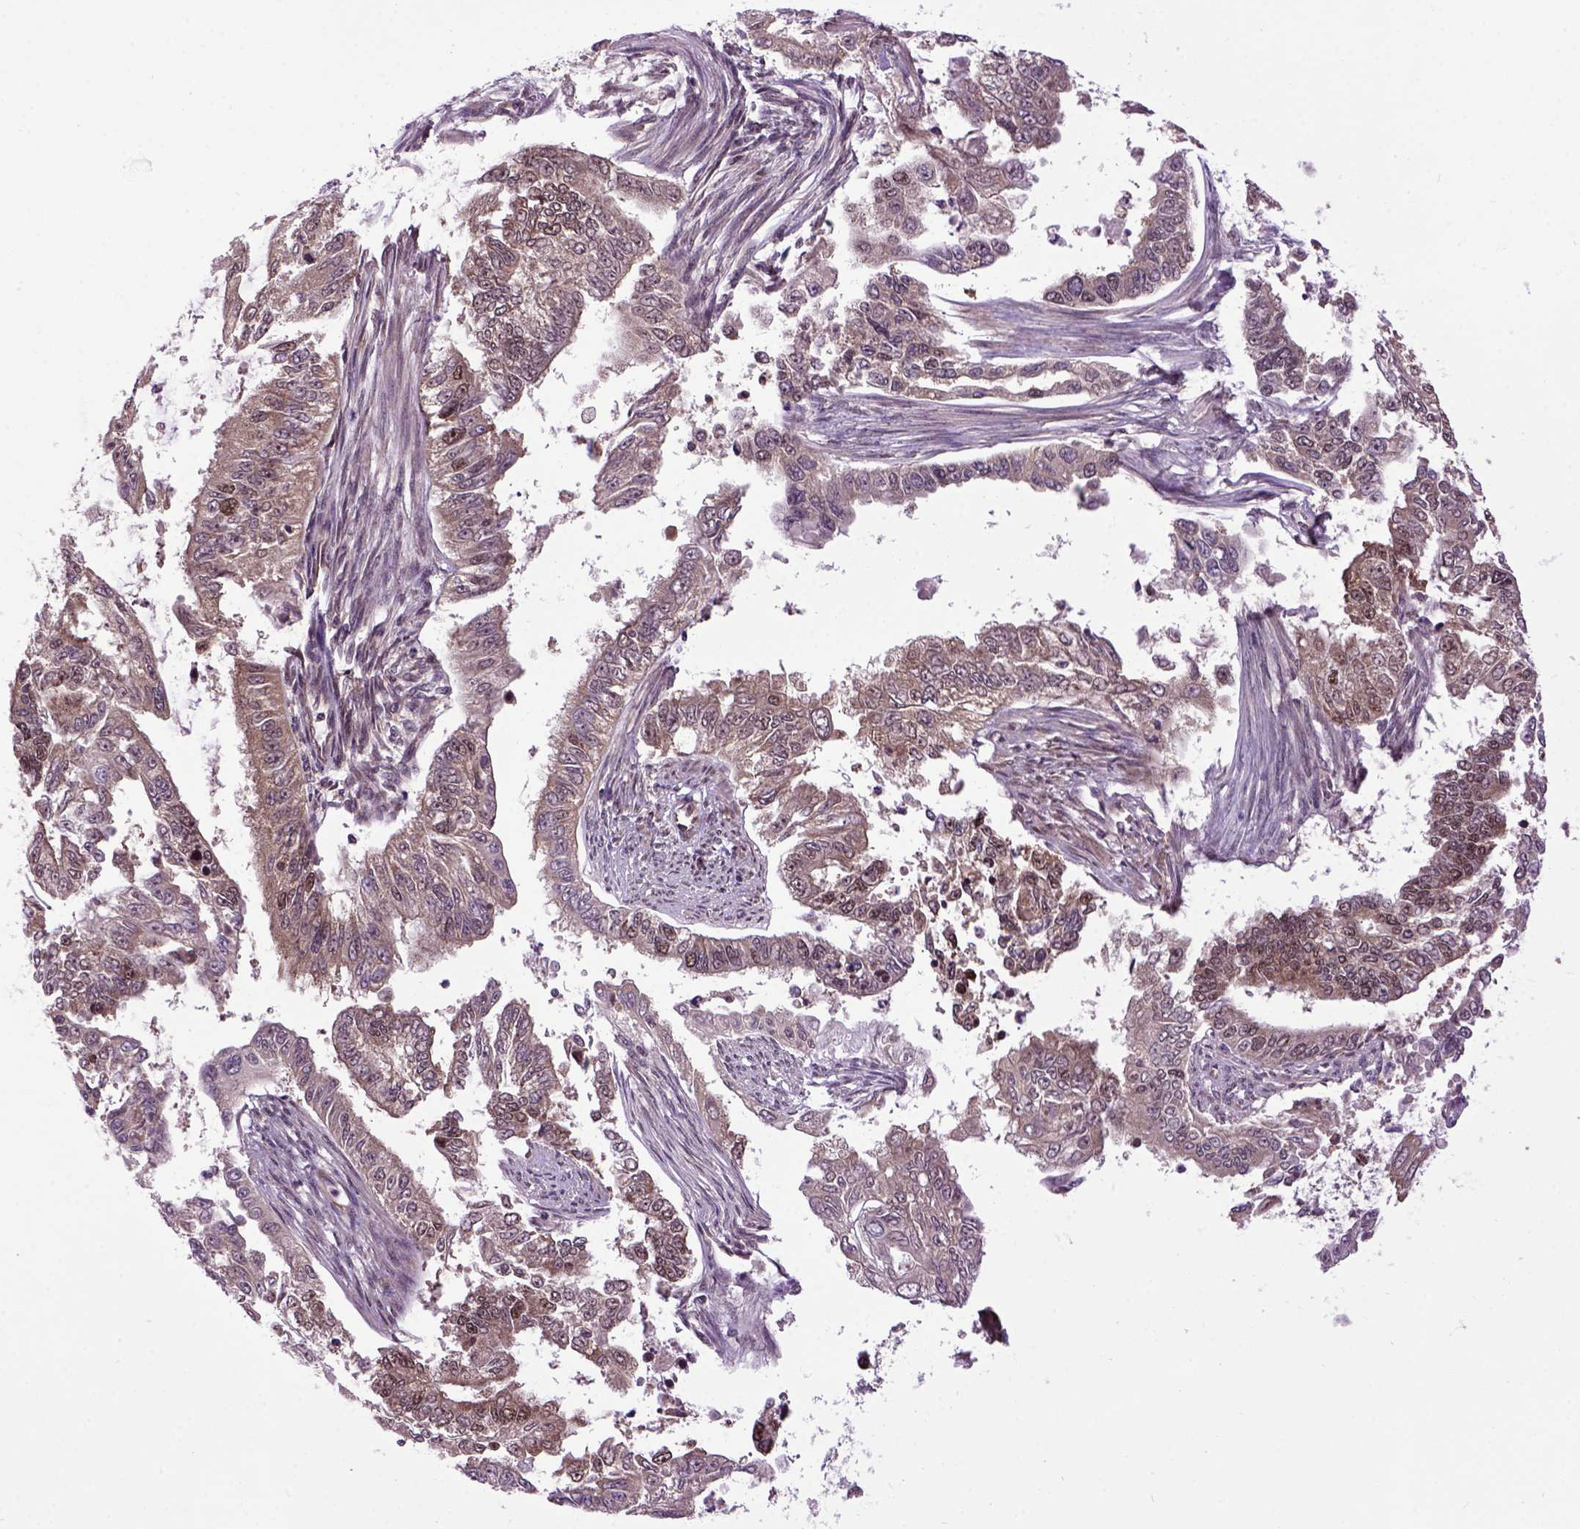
{"staining": {"intensity": "moderate", "quantity": ">75%", "location": "cytoplasmic/membranous,nuclear"}, "tissue": "endometrial cancer", "cell_type": "Tumor cells", "image_type": "cancer", "snomed": [{"axis": "morphology", "description": "Adenocarcinoma, NOS"}, {"axis": "topography", "description": "Uterus"}], "caption": "Endometrial adenocarcinoma stained with a protein marker reveals moderate staining in tumor cells.", "gene": "WDR48", "patient": {"sex": "female", "age": 59}}